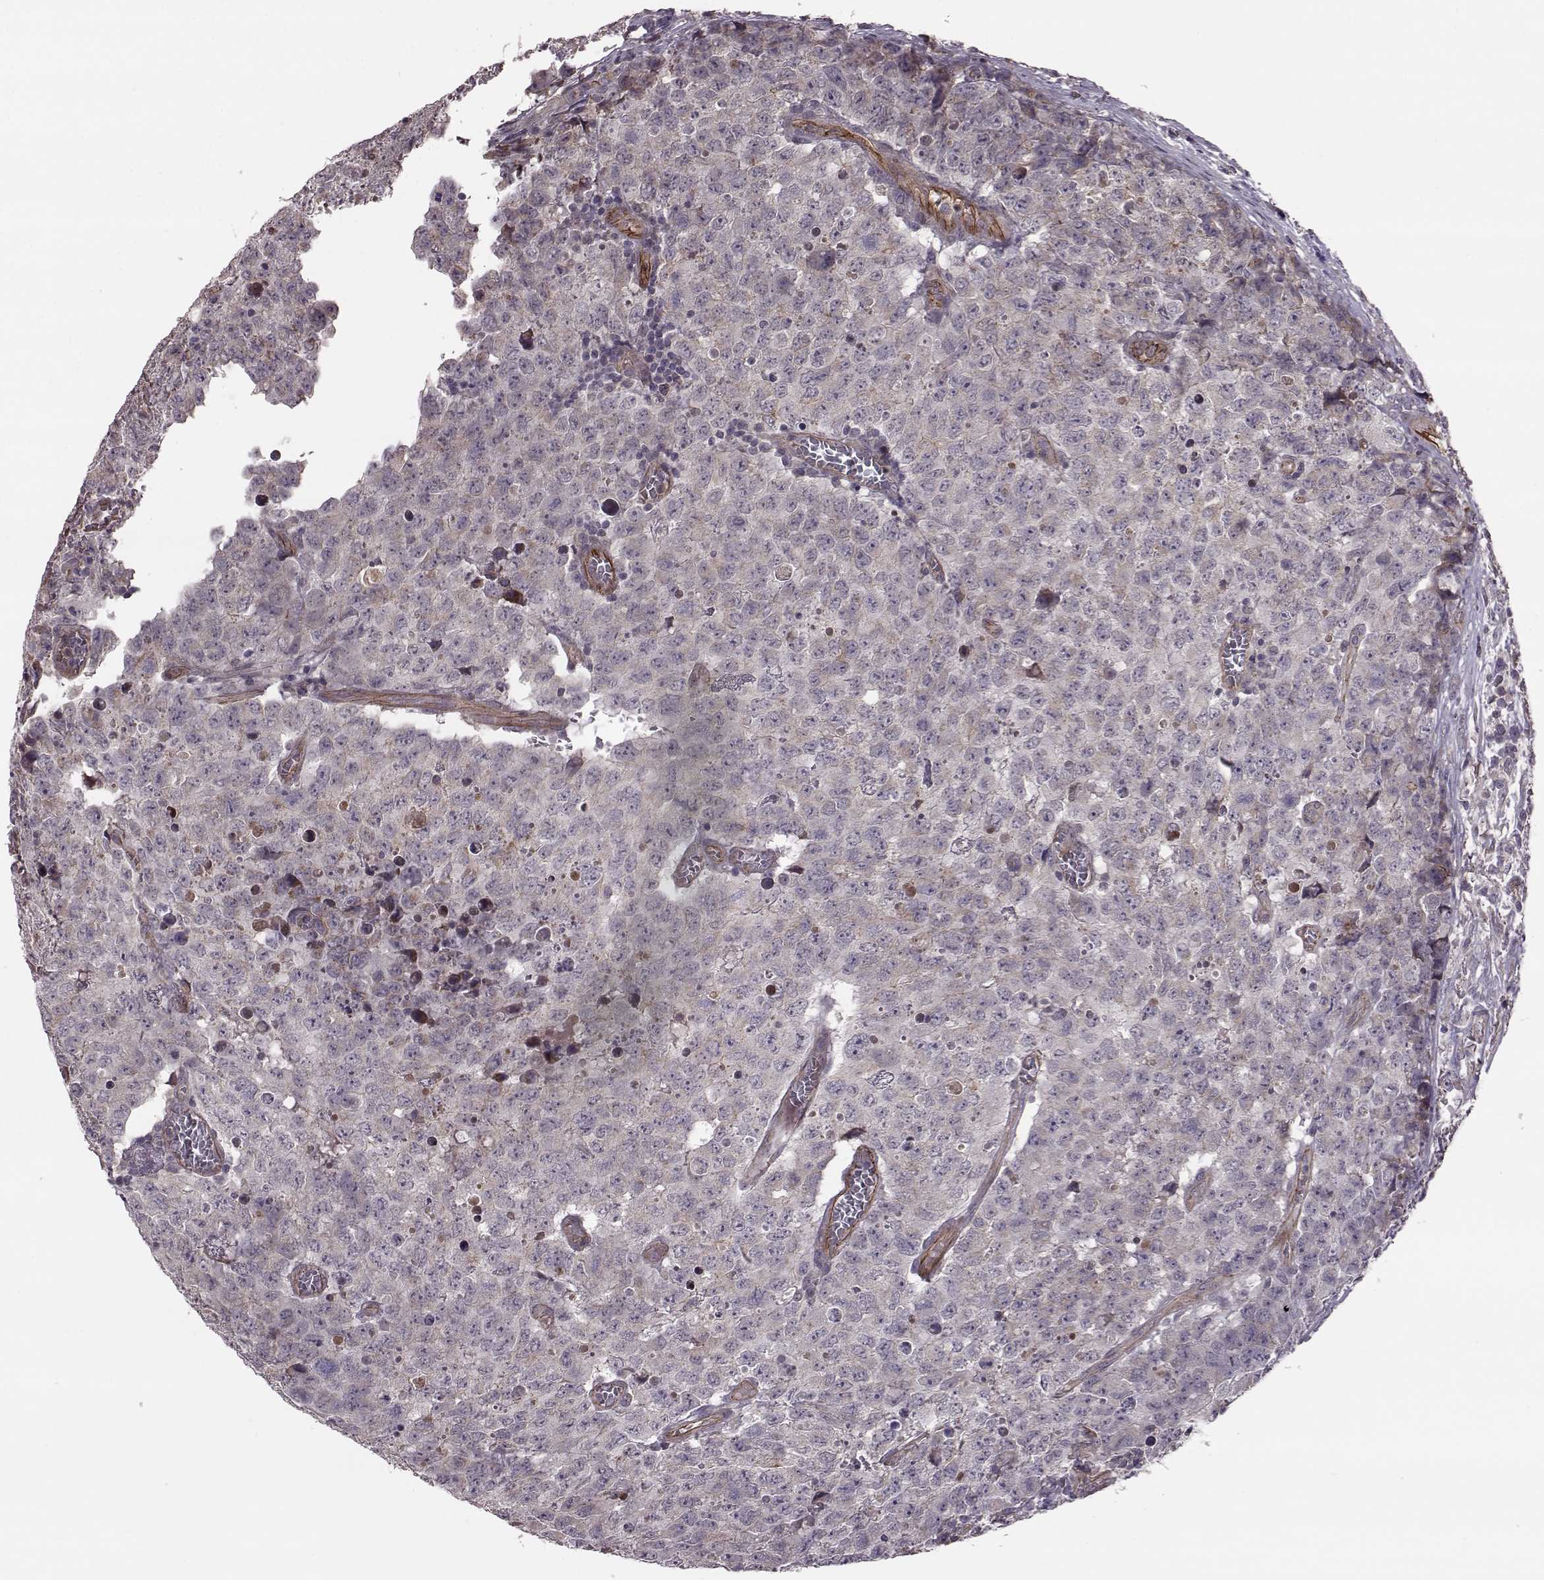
{"staining": {"intensity": "weak", "quantity": "<25%", "location": "cytoplasmic/membranous"}, "tissue": "testis cancer", "cell_type": "Tumor cells", "image_type": "cancer", "snomed": [{"axis": "morphology", "description": "Carcinoma, Embryonal, NOS"}, {"axis": "topography", "description": "Testis"}], "caption": "This is an immunohistochemistry image of human testis cancer. There is no staining in tumor cells.", "gene": "SYNPO", "patient": {"sex": "male", "age": 23}}